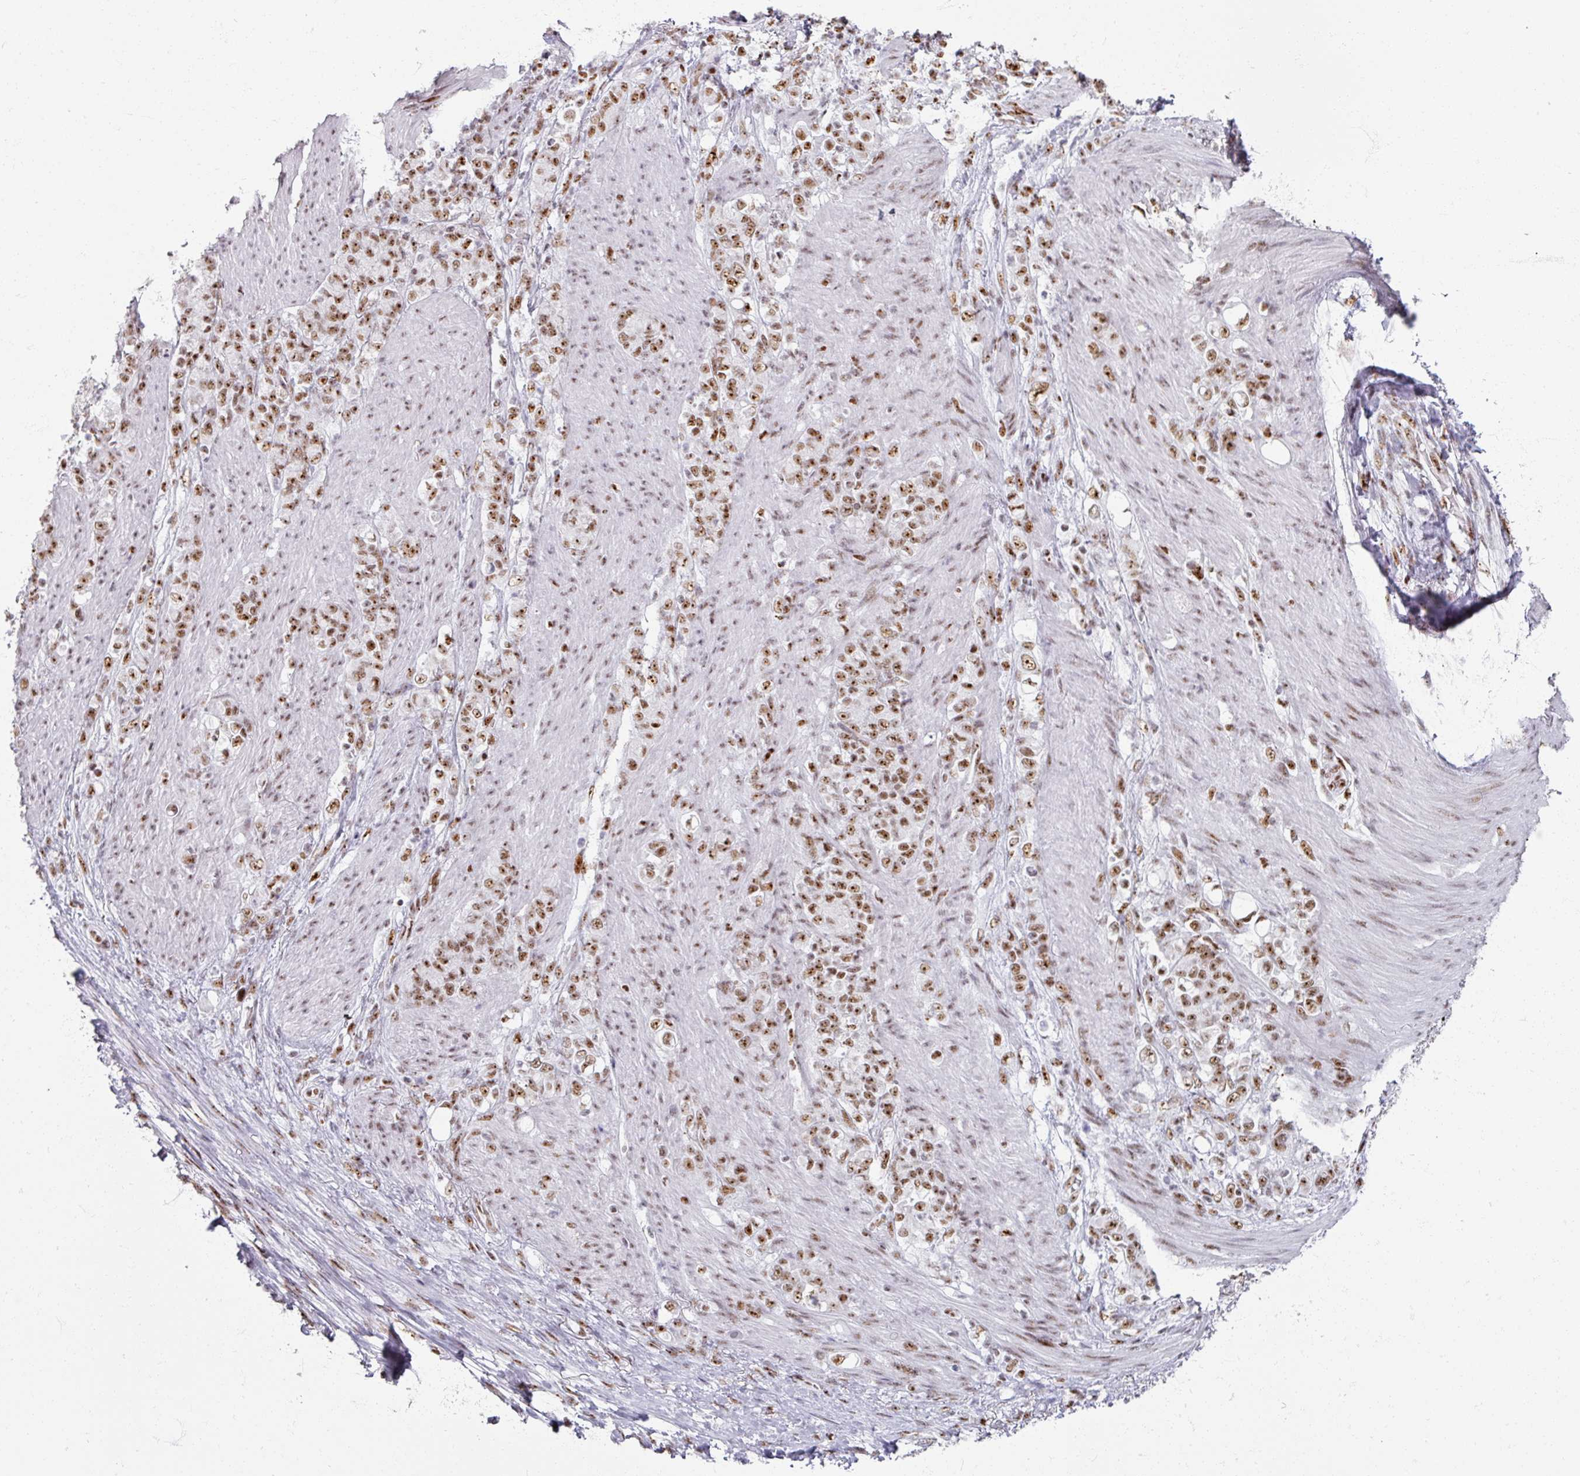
{"staining": {"intensity": "moderate", "quantity": ">75%", "location": "nuclear"}, "tissue": "stomach cancer", "cell_type": "Tumor cells", "image_type": "cancer", "snomed": [{"axis": "morphology", "description": "Adenocarcinoma, NOS"}, {"axis": "topography", "description": "Stomach"}], "caption": "Tumor cells demonstrate medium levels of moderate nuclear positivity in approximately >75% of cells in adenocarcinoma (stomach). (DAB IHC, brown staining for protein, blue staining for nuclei).", "gene": "ADAR", "patient": {"sex": "female", "age": 79}}